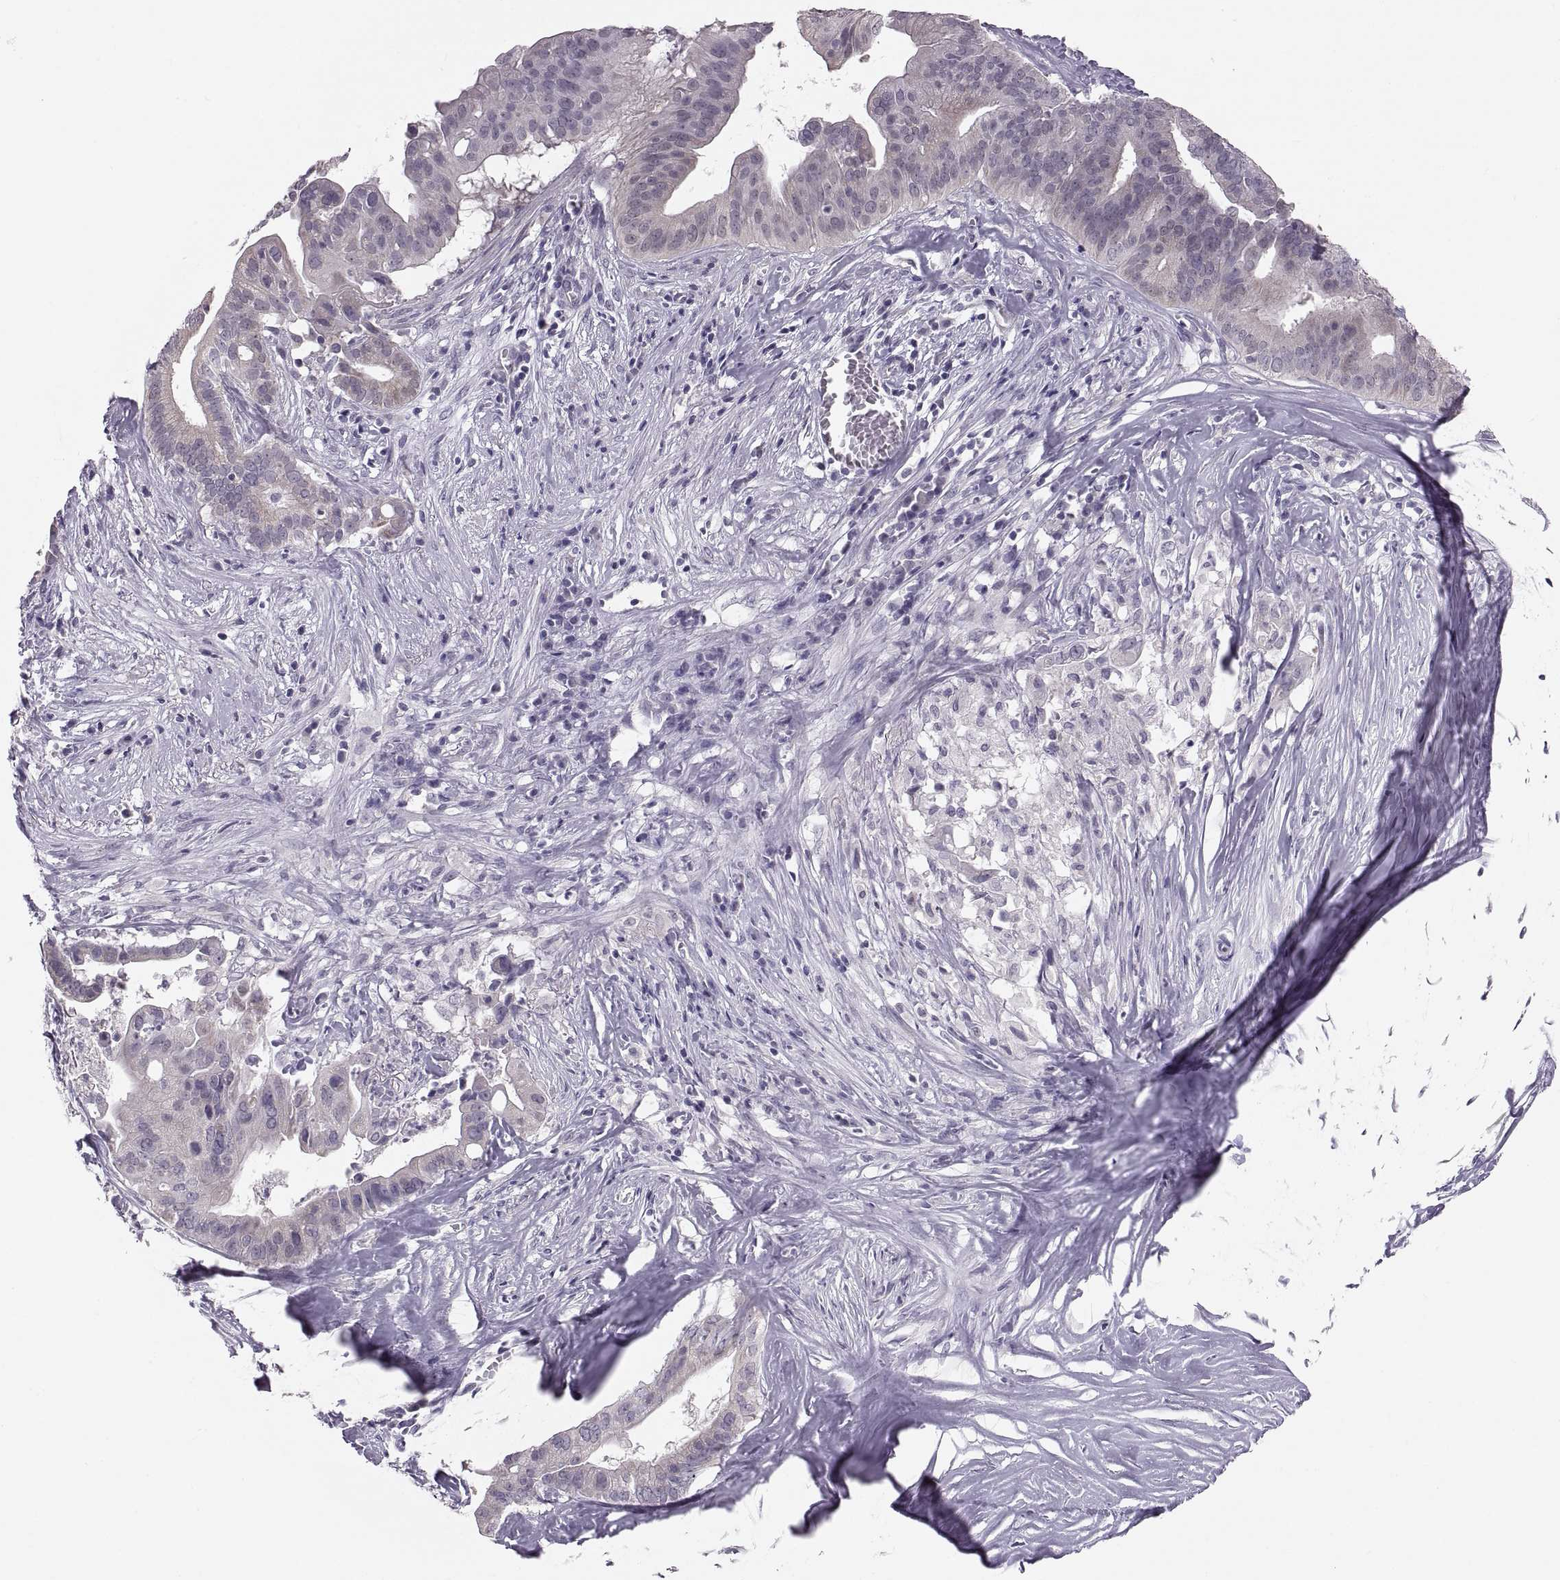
{"staining": {"intensity": "negative", "quantity": "none", "location": "none"}, "tissue": "pancreatic cancer", "cell_type": "Tumor cells", "image_type": "cancer", "snomed": [{"axis": "morphology", "description": "Adenocarcinoma, NOS"}, {"axis": "topography", "description": "Pancreas"}], "caption": "Immunohistochemical staining of human pancreatic cancer demonstrates no significant staining in tumor cells.", "gene": "ADH6", "patient": {"sex": "male", "age": 61}}